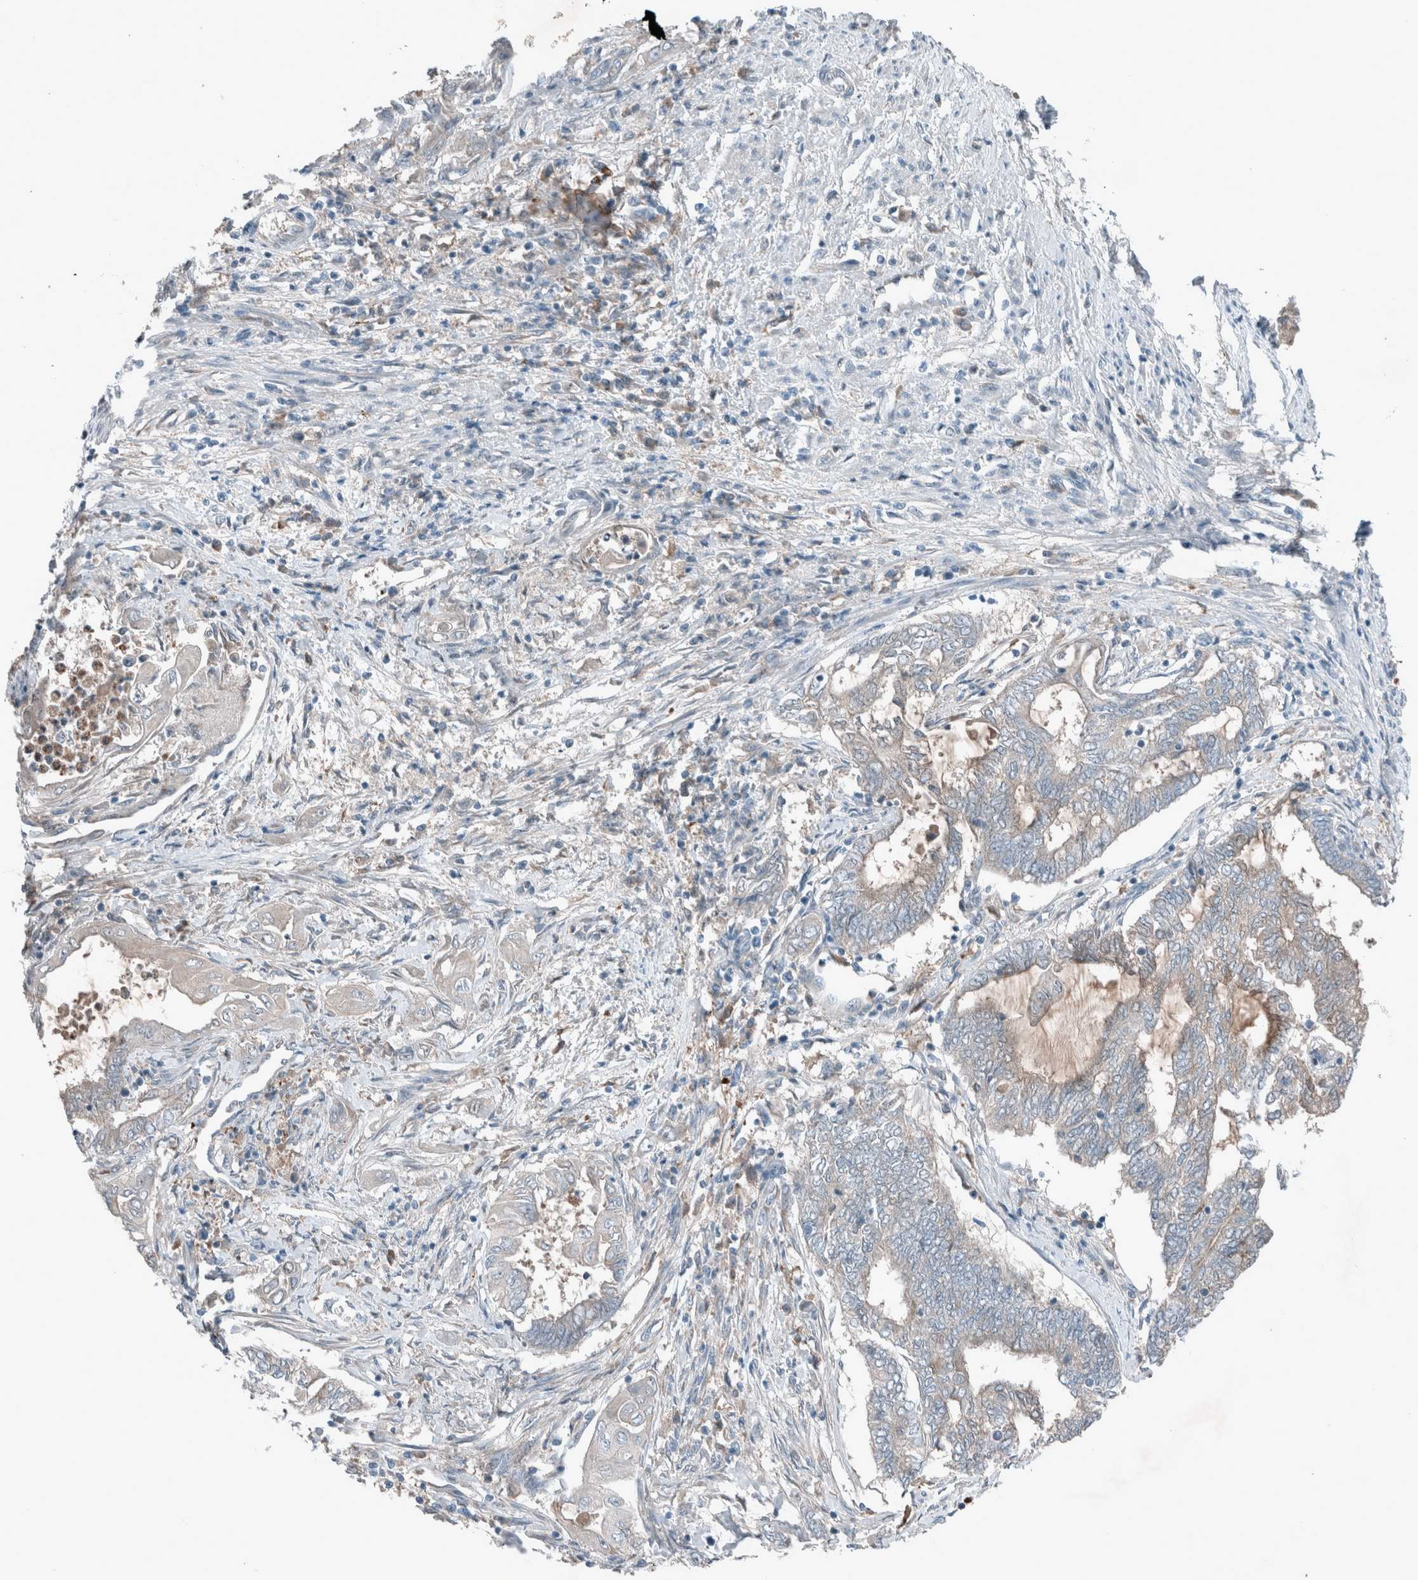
{"staining": {"intensity": "negative", "quantity": "none", "location": "none"}, "tissue": "endometrial cancer", "cell_type": "Tumor cells", "image_type": "cancer", "snomed": [{"axis": "morphology", "description": "Adenocarcinoma, NOS"}, {"axis": "topography", "description": "Uterus"}, {"axis": "topography", "description": "Endometrium"}], "caption": "Human endometrial adenocarcinoma stained for a protein using IHC demonstrates no expression in tumor cells.", "gene": "RALGDS", "patient": {"sex": "female", "age": 70}}